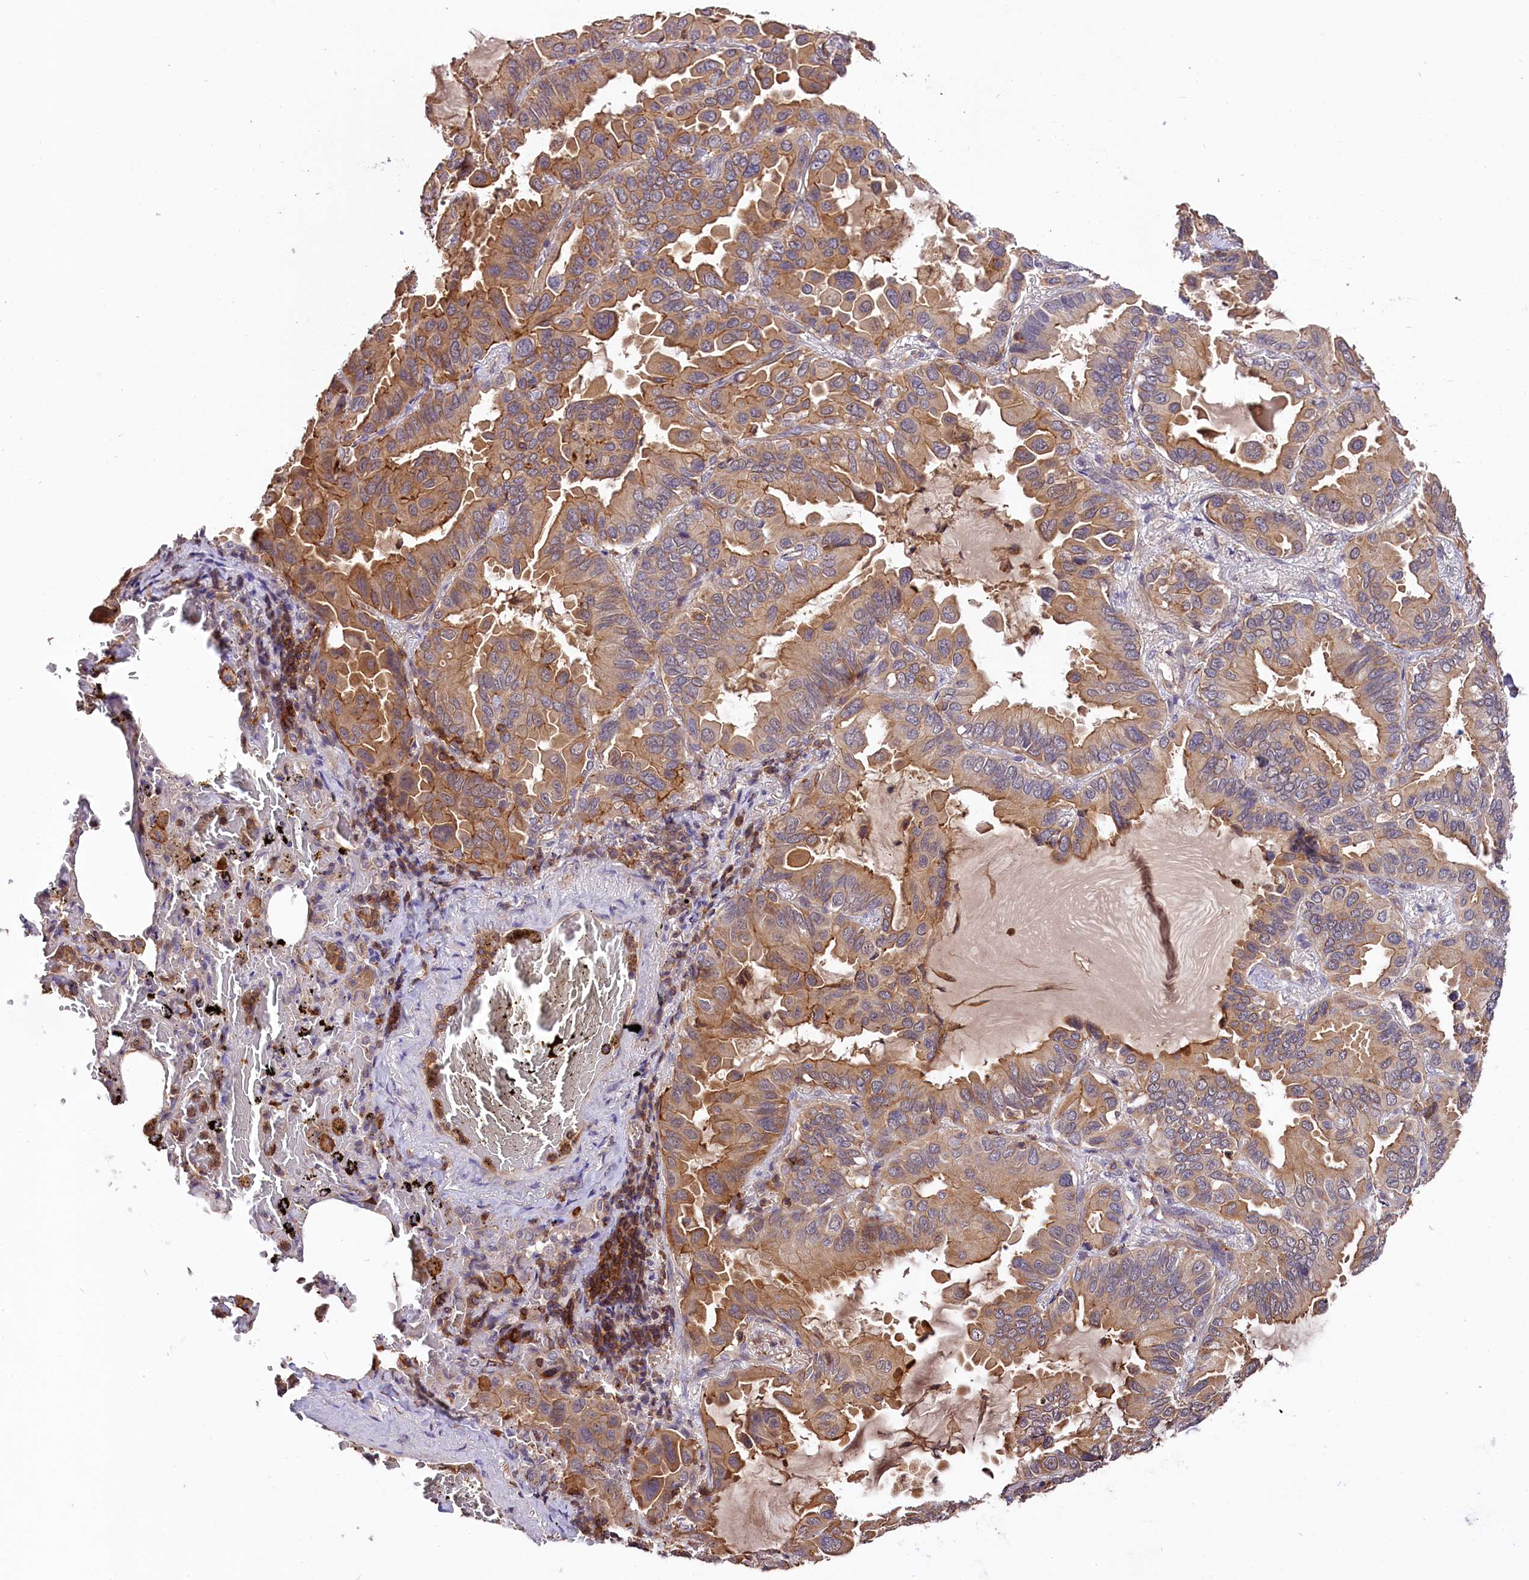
{"staining": {"intensity": "moderate", "quantity": "25%-75%", "location": "cytoplasmic/membranous"}, "tissue": "lung cancer", "cell_type": "Tumor cells", "image_type": "cancer", "snomed": [{"axis": "morphology", "description": "Adenocarcinoma, NOS"}, {"axis": "topography", "description": "Lung"}], "caption": "Immunohistochemistry photomicrograph of neoplastic tissue: human adenocarcinoma (lung) stained using immunohistochemistry (IHC) exhibits medium levels of moderate protein expression localized specifically in the cytoplasmic/membranous of tumor cells, appearing as a cytoplasmic/membranous brown color.", "gene": "SKIDA1", "patient": {"sex": "male", "age": 64}}